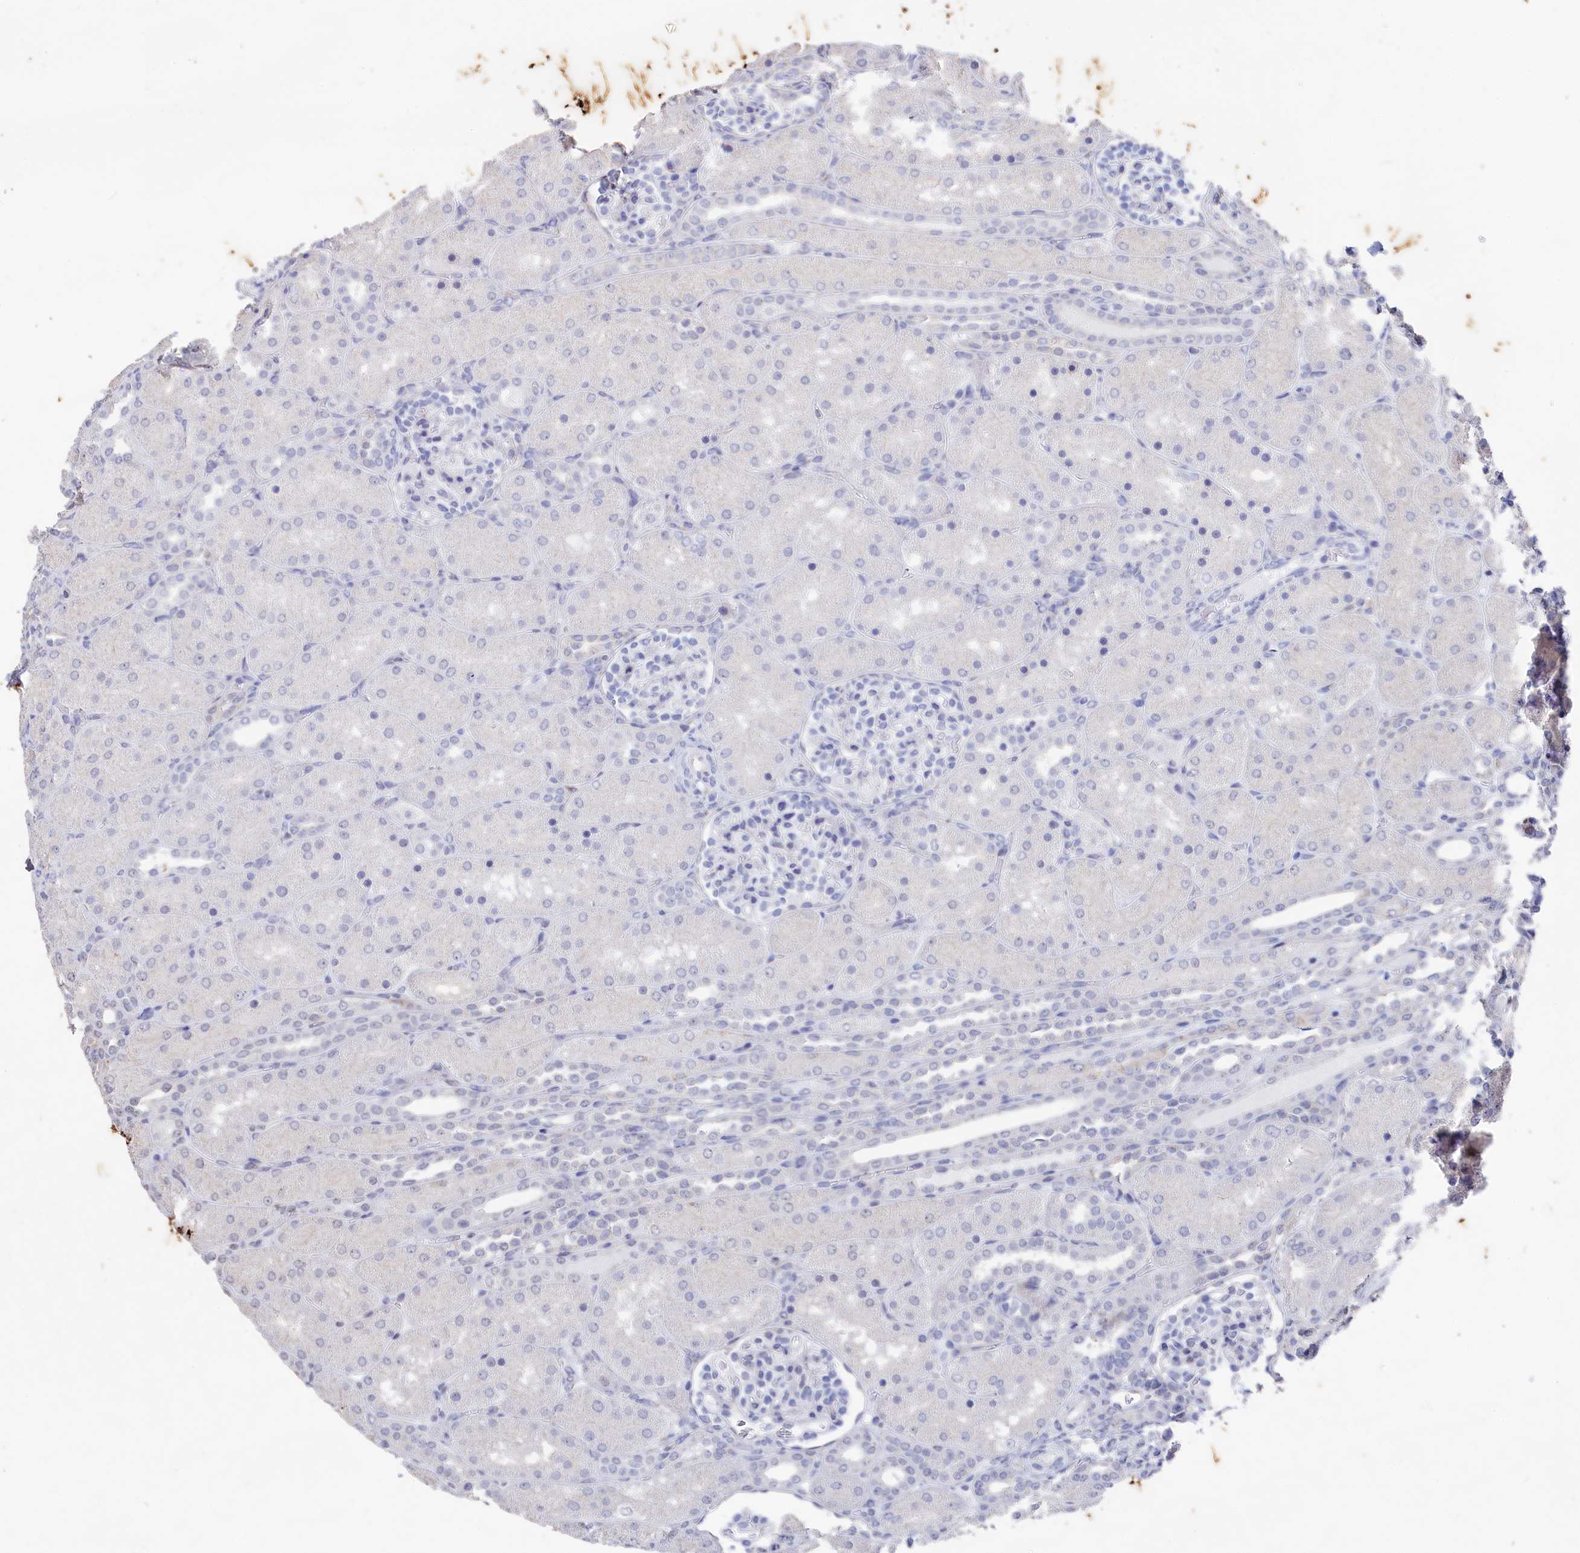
{"staining": {"intensity": "negative", "quantity": "none", "location": "none"}, "tissue": "kidney", "cell_type": "Cells in glomeruli", "image_type": "normal", "snomed": [{"axis": "morphology", "description": "Normal tissue, NOS"}, {"axis": "topography", "description": "Kidney"}], "caption": "Kidney stained for a protein using immunohistochemistry displays no expression cells in glomeruli.", "gene": "SEMG2", "patient": {"sex": "male", "age": 1}}